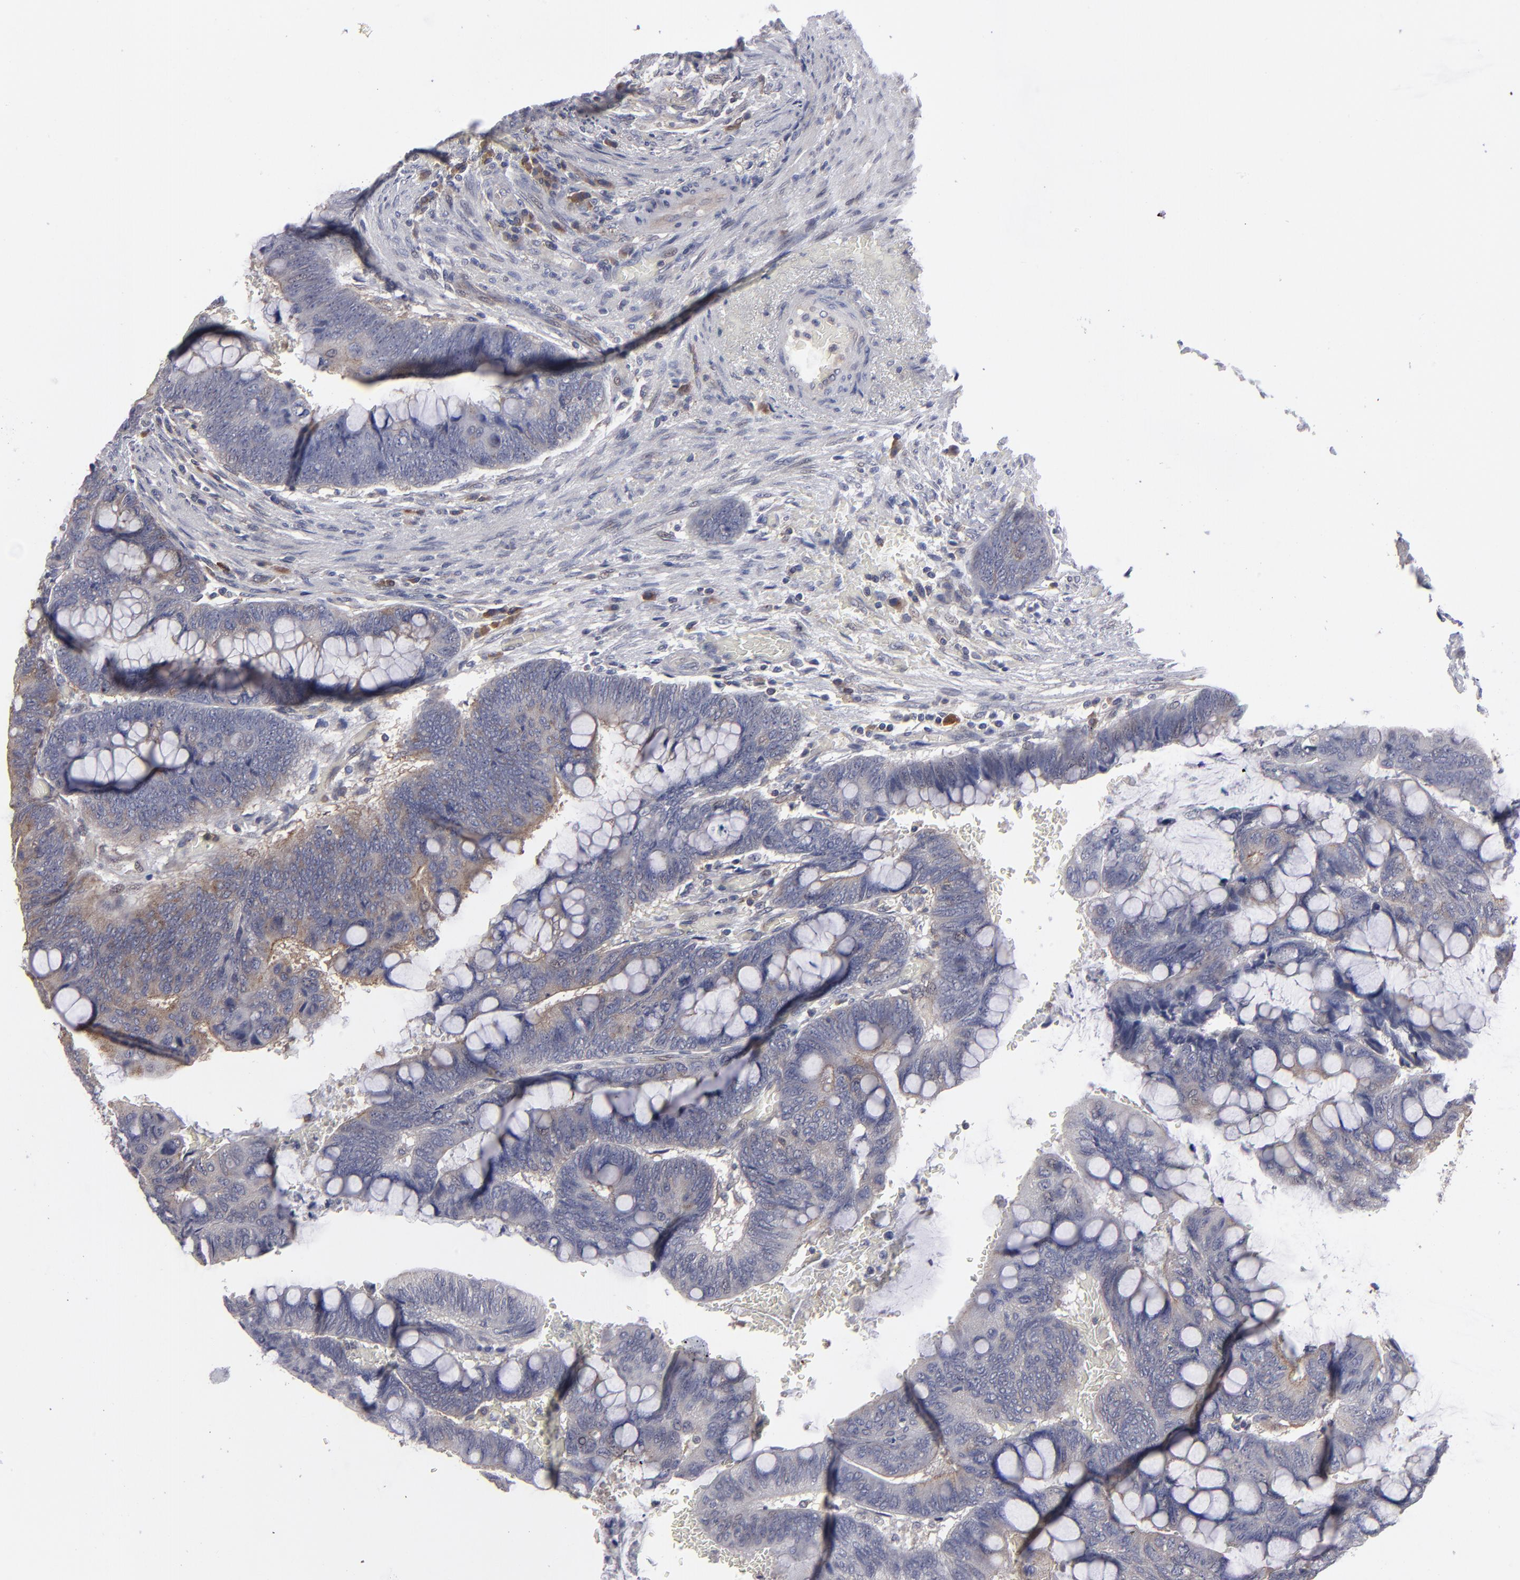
{"staining": {"intensity": "moderate", "quantity": ">75%", "location": "cytoplasmic/membranous"}, "tissue": "colorectal cancer", "cell_type": "Tumor cells", "image_type": "cancer", "snomed": [{"axis": "morphology", "description": "Normal tissue, NOS"}, {"axis": "morphology", "description": "Adenocarcinoma, NOS"}, {"axis": "topography", "description": "Rectum"}], "caption": "The micrograph shows immunohistochemical staining of colorectal cancer. There is moderate cytoplasmic/membranous staining is appreciated in approximately >75% of tumor cells. (DAB (3,3'-diaminobenzidine) = brown stain, brightfield microscopy at high magnification).", "gene": "CEP97", "patient": {"sex": "male", "age": 92}}